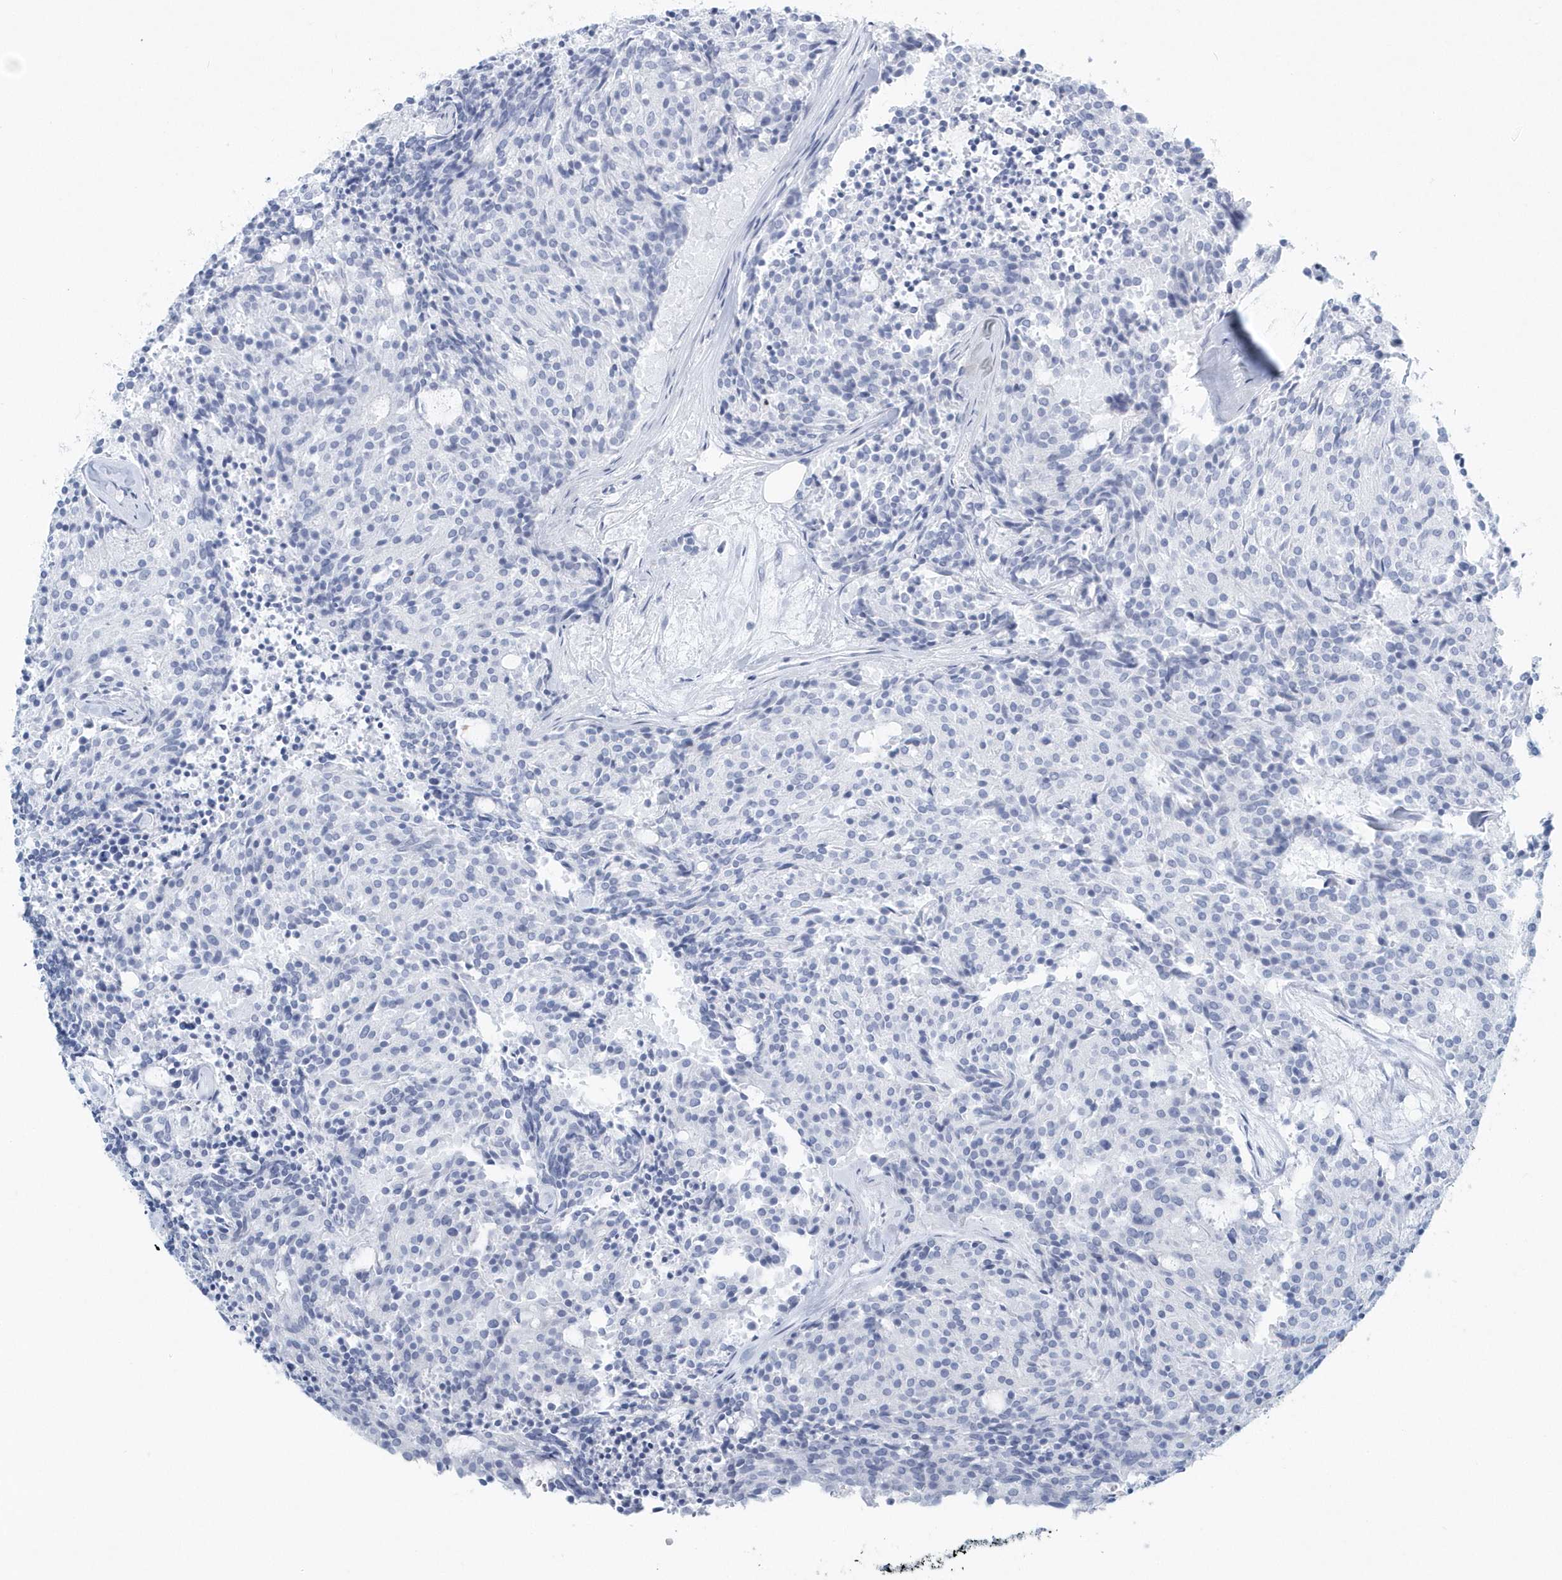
{"staining": {"intensity": "negative", "quantity": "none", "location": "none"}, "tissue": "carcinoid", "cell_type": "Tumor cells", "image_type": "cancer", "snomed": [{"axis": "morphology", "description": "Carcinoid, malignant, NOS"}, {"axis": "topography", "description": "Pancreas"}], "caption": "Tumor cells are negative for protein expression in human malignant carcinoid.", "gene": "PTPRO", "patient": {"sex": "female", "age": 54}}